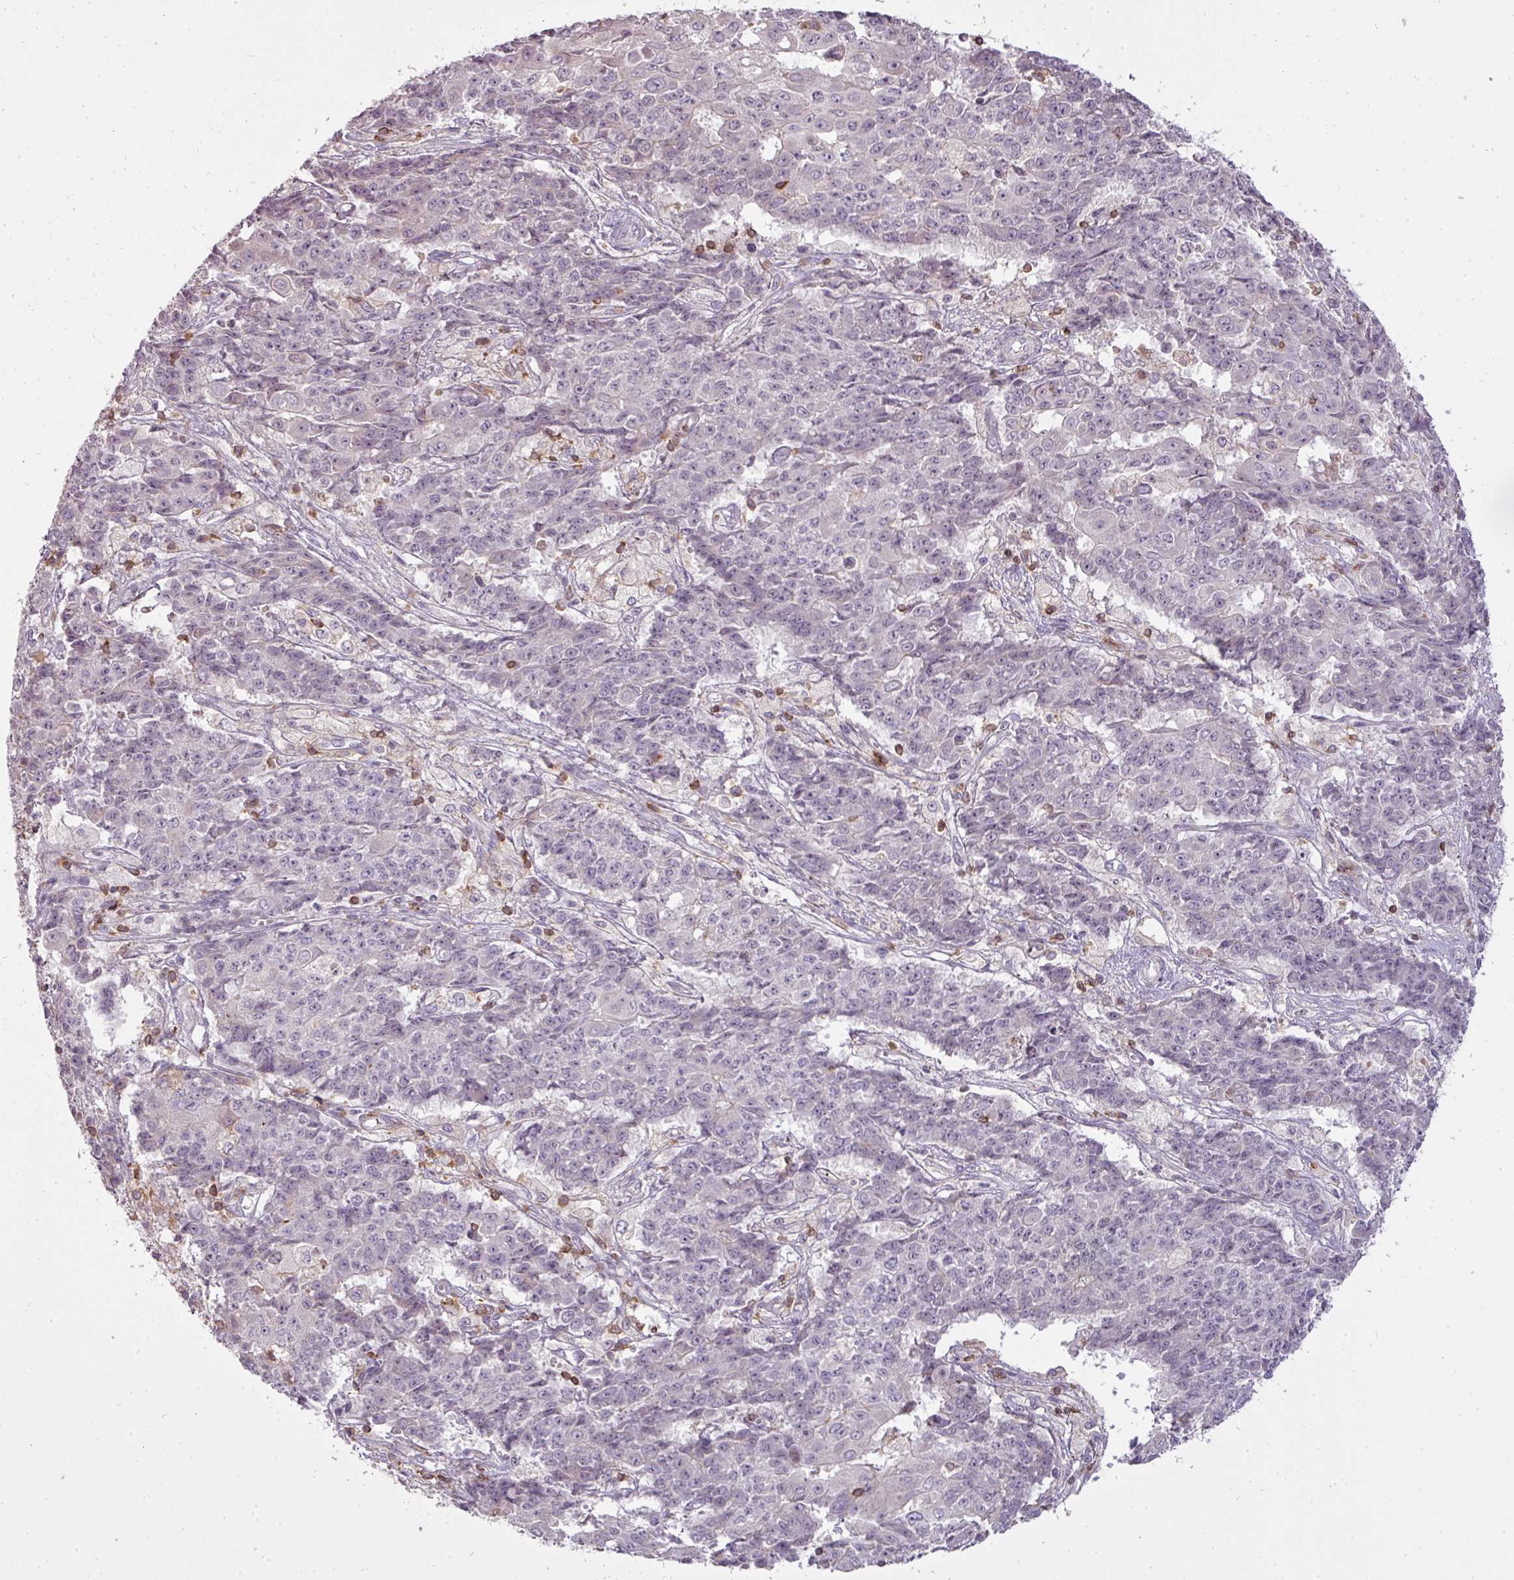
{"staining": {"intensity": "negative", "quantity": "none", "location": "none"}, "tissue": "ovarian cancer", "cell_type": "Tumor cells", "image_type": "cancer", "snomed": [{"axis": "morphology", "description": "Carcinoma, endometroid"}, {"axis": "topography", "description": "Ovary"}], "caption": "The photomicrograph demonstrates no staining of tumor cells in ovarian endometroid carcinoma. The staining was performed using DAB to visualize the protein expression in brown, while the nuclei were stained in blue with hematoxylin (Magnification: 20x).", "gene": "STK4", "patient": {"sex": "female", "age": 42}}